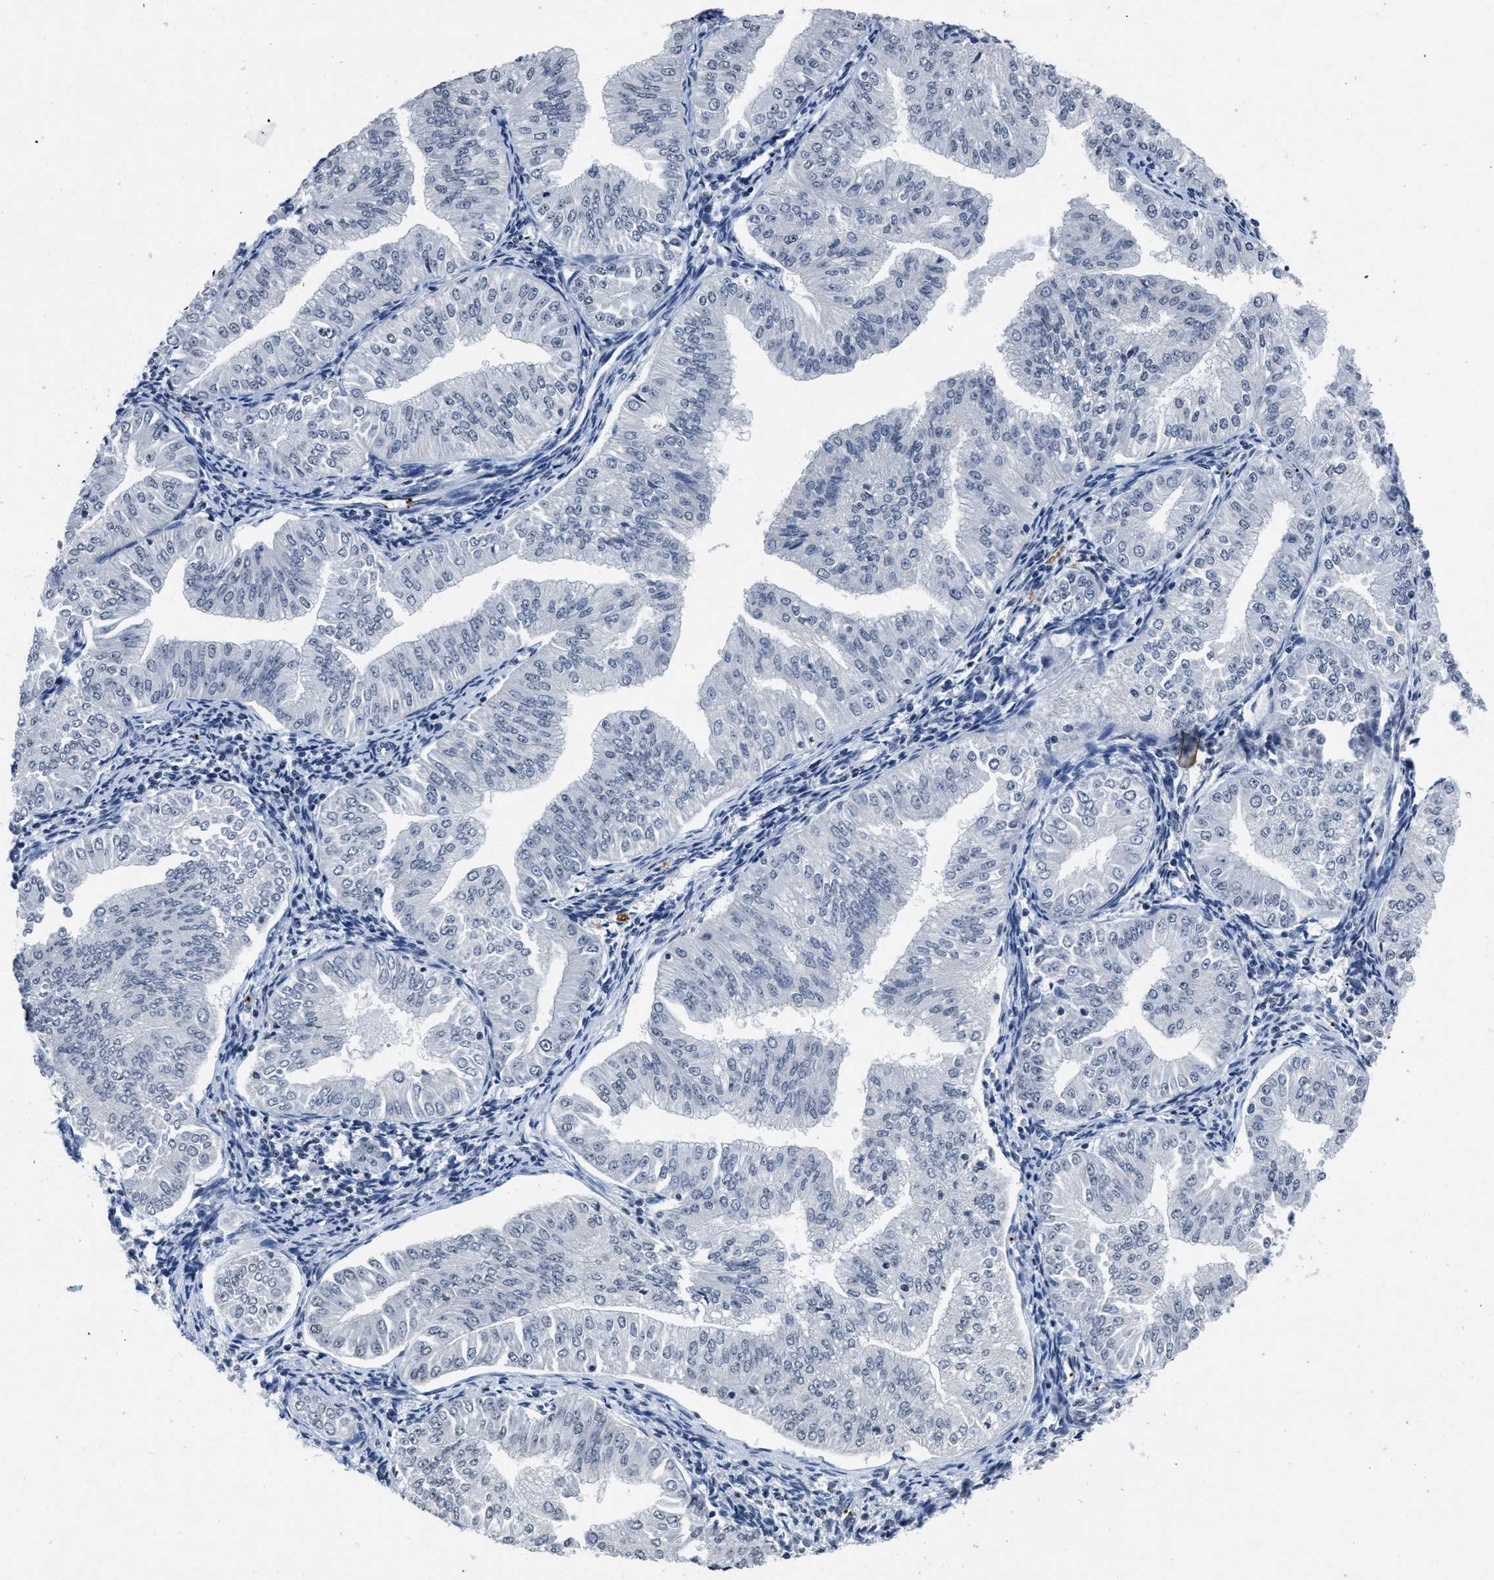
{"staining": {"intensity": "negative", "quantity": "none", "location": "none"}, "tissue": "endometrial cancer", "cell_type": "Tumor cells", "image_type": "cancer", "snomed": [{"axis": "morphology", "description": "Normal tissue, NOS"}, {"axis": "morphology", "description": "Adenocarcinoma, NOS"}, {"axis": "topography", "description": "Endometrium"}], "caption": "There is no significant positivity in tumor cells of adenocarcinoma (endometrial).", "gene": "ITGA2B", "patient": {"sex": "female", "age": 53}}